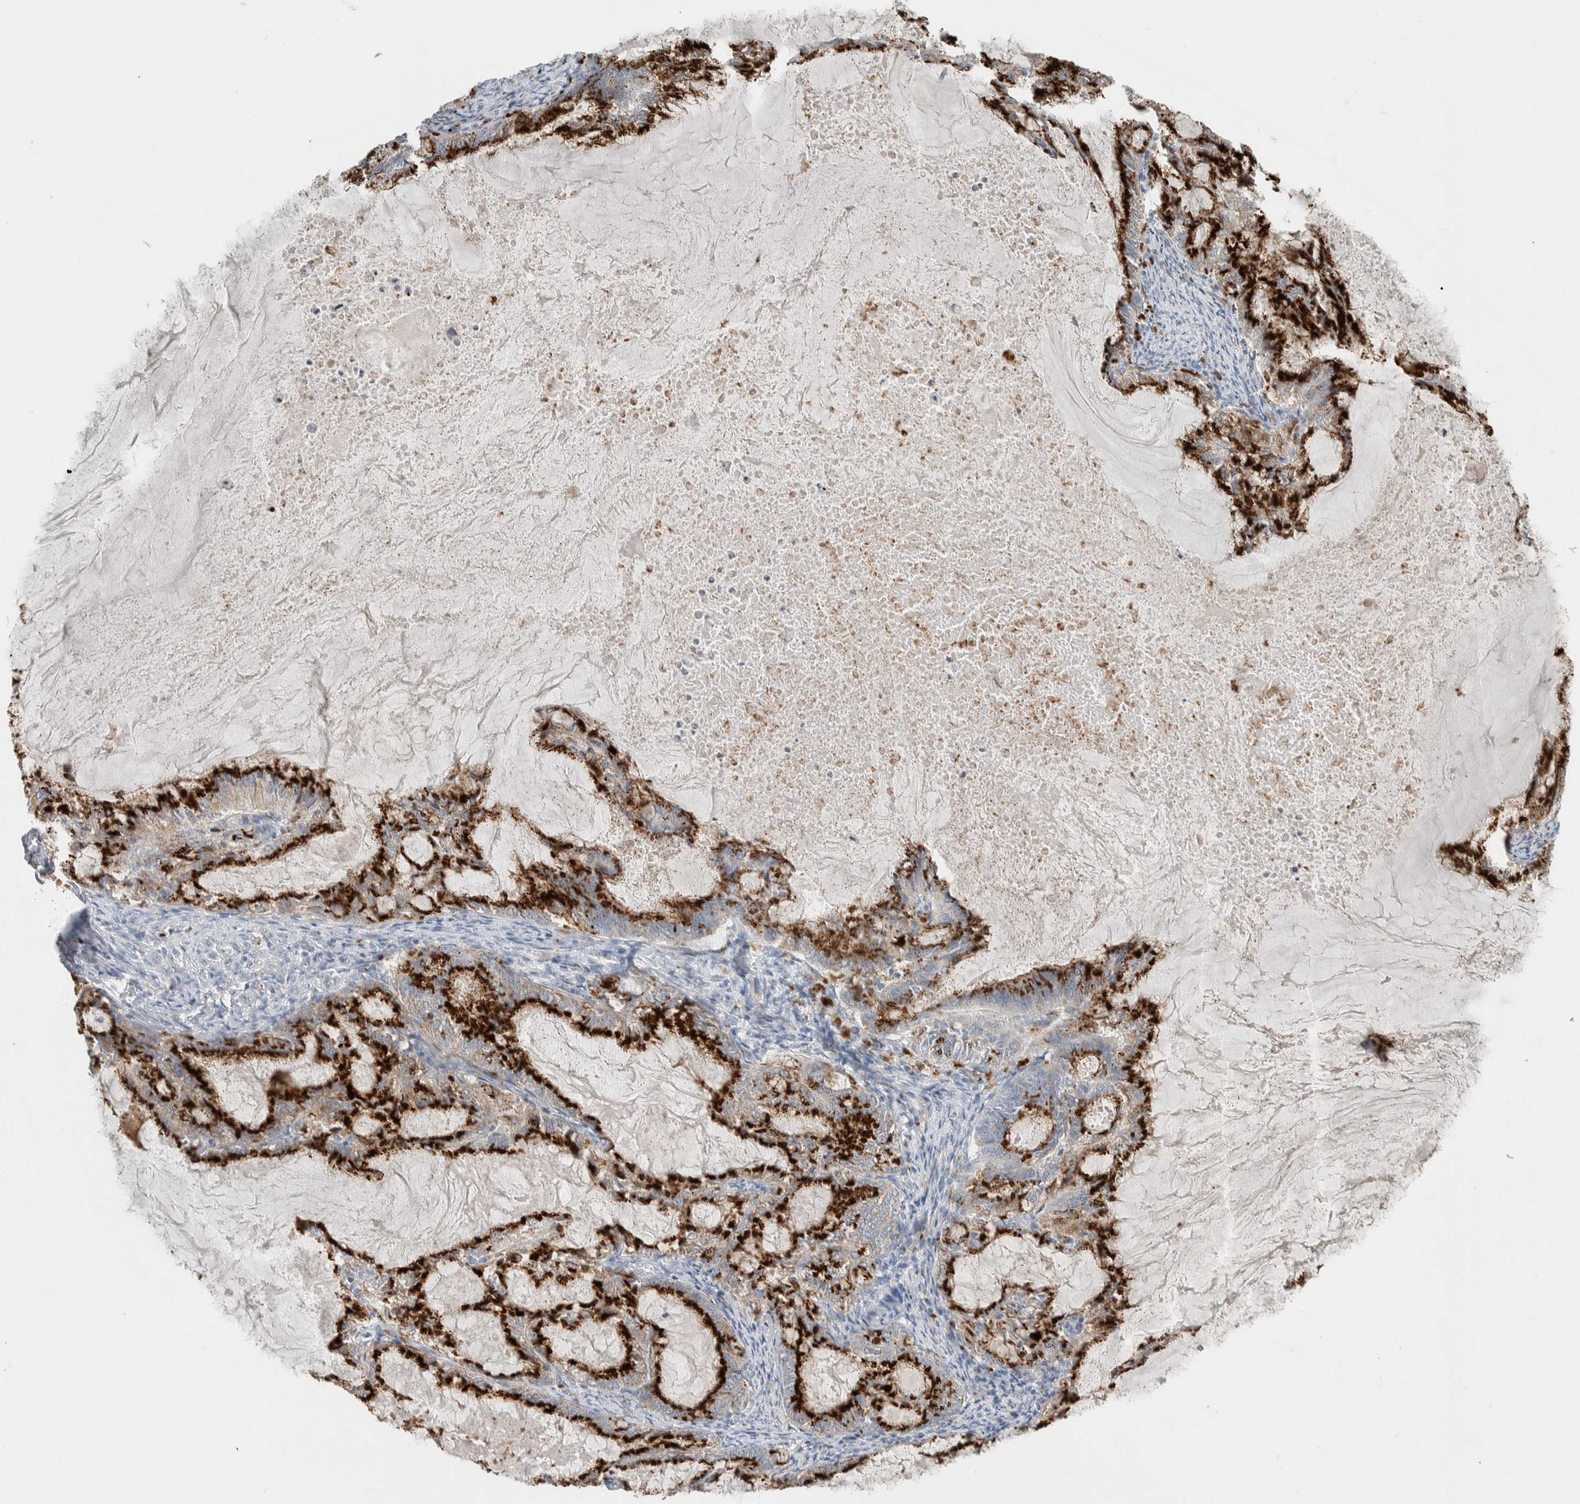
{"staining": {"intensity": "strong", "quantity": ">75%", "location": "cytoplasmic/membranous"}, "tissue": "endometrial cancer", "cell_type": "Tumor cells", "image_type": "cancer", "snomed": [{"axis": "morphology", "description": "Adenocarcinoma, NOS"}, {"axis": "topography", "description": "Endometrium"}], "caption": "Strong cytoplasmic/membranous protein positivity is identified in approximately >75% of tumor cells in adenocarcinoma (endometrial). (Stains: DAB in brown, nuclei in blue, Microscopy: brightfield microscopy at high magnification).", "gene": "SLC38A10", "patient": {"sex": "female", "age": 86}}